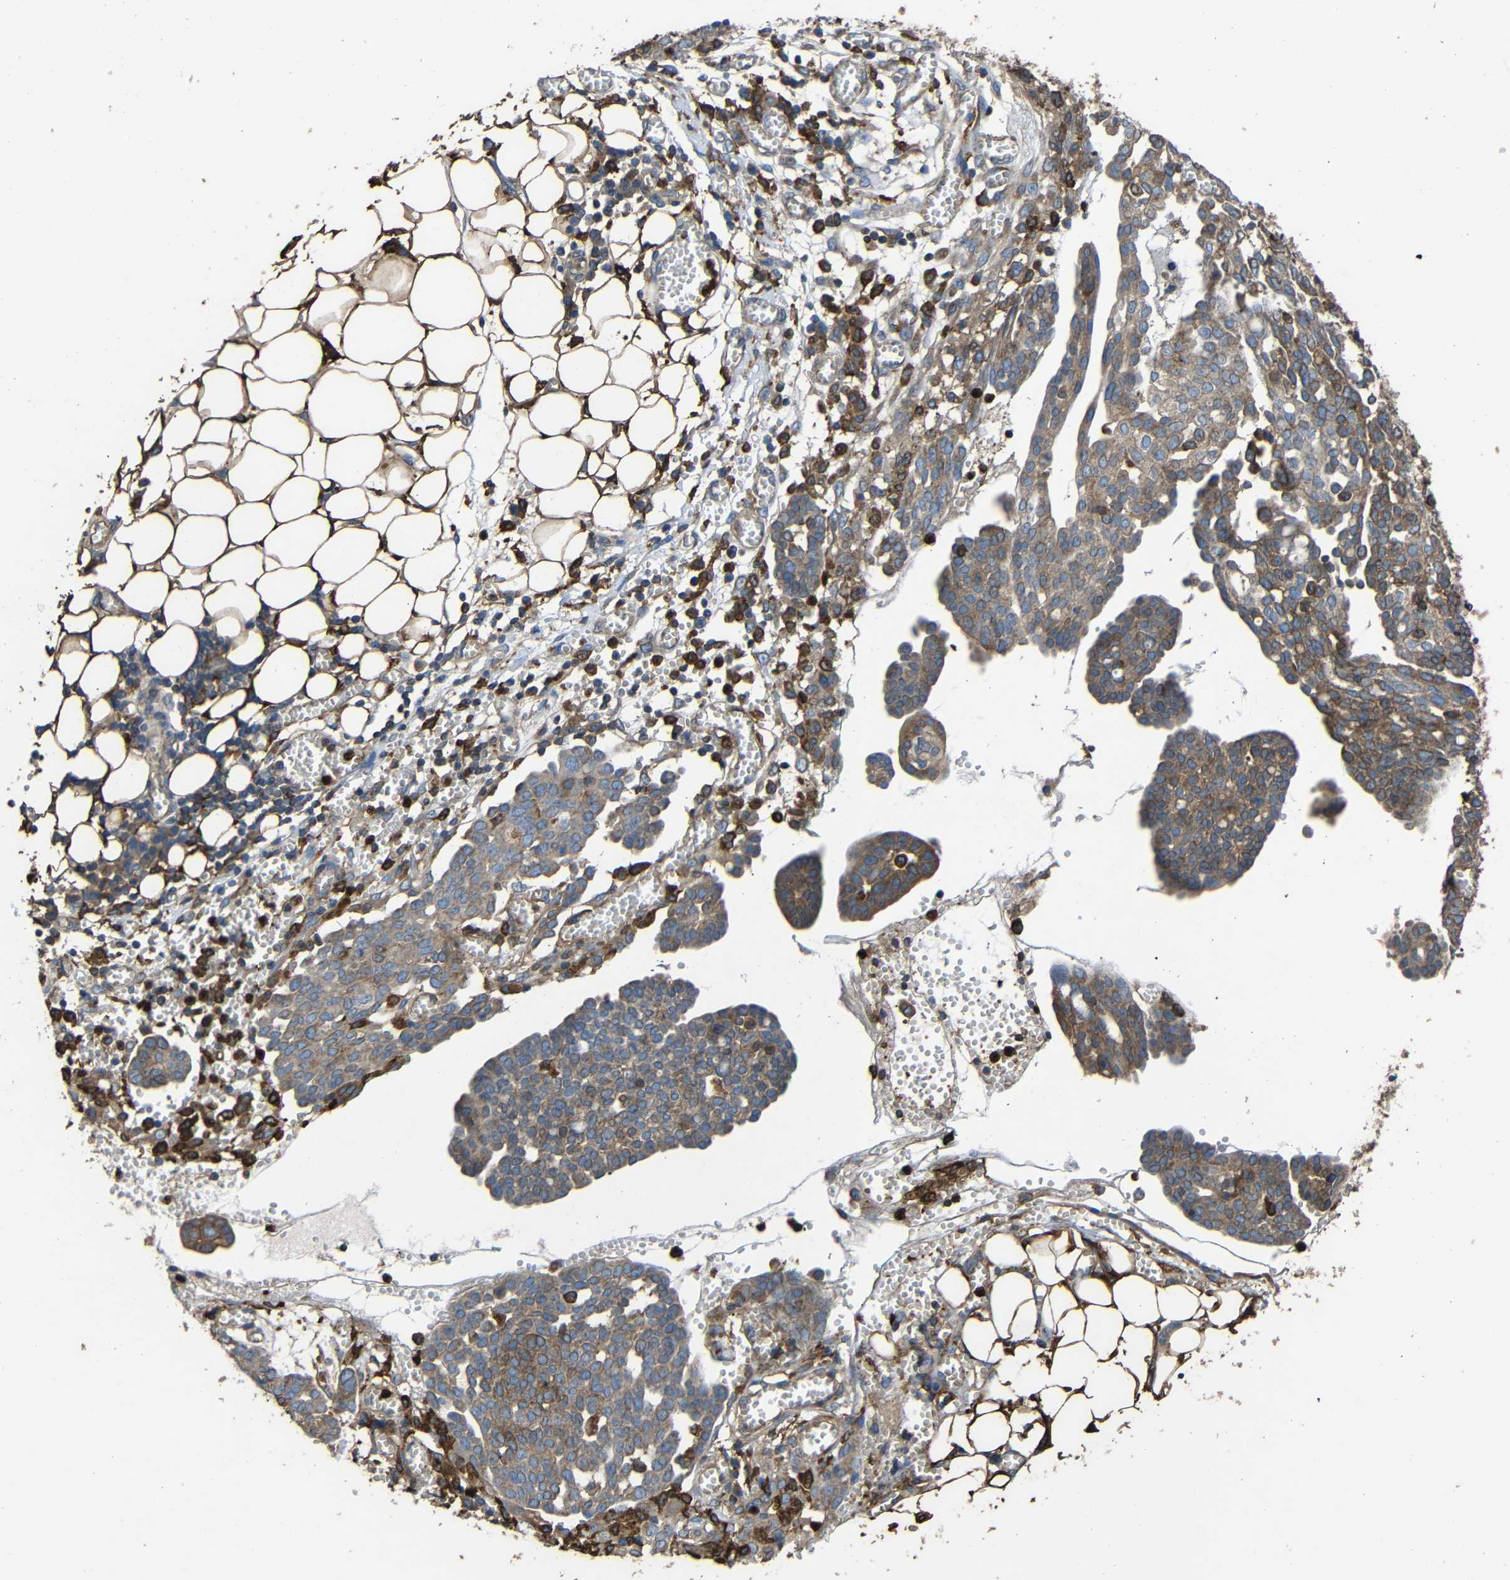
{"staining": {"intensity": "weak", "quantity": ">75%", "location": "cytoplasmic/membranous"}, "tissue": "ovarian cancer", "cell_type": "Tumor cells", "image_type": "cancer", "snomed": [{"axis": "morphology", "description": "Cystadenocarcinoma, serous, NOS"}, {"axis": "topography", "description": "Soft tissue"}, {"axis": "topography", "description": "Ovary"}], "caption": "Protein expression analysis of human ovarian serous cystadenocarcinoma reveals weak cytoplasmic/membranous expression in approximately >75% of tumor cells. Nuclei are stained in blue.", "gene": "TREM2", "patient": {"sex": "female", "age": 57}}